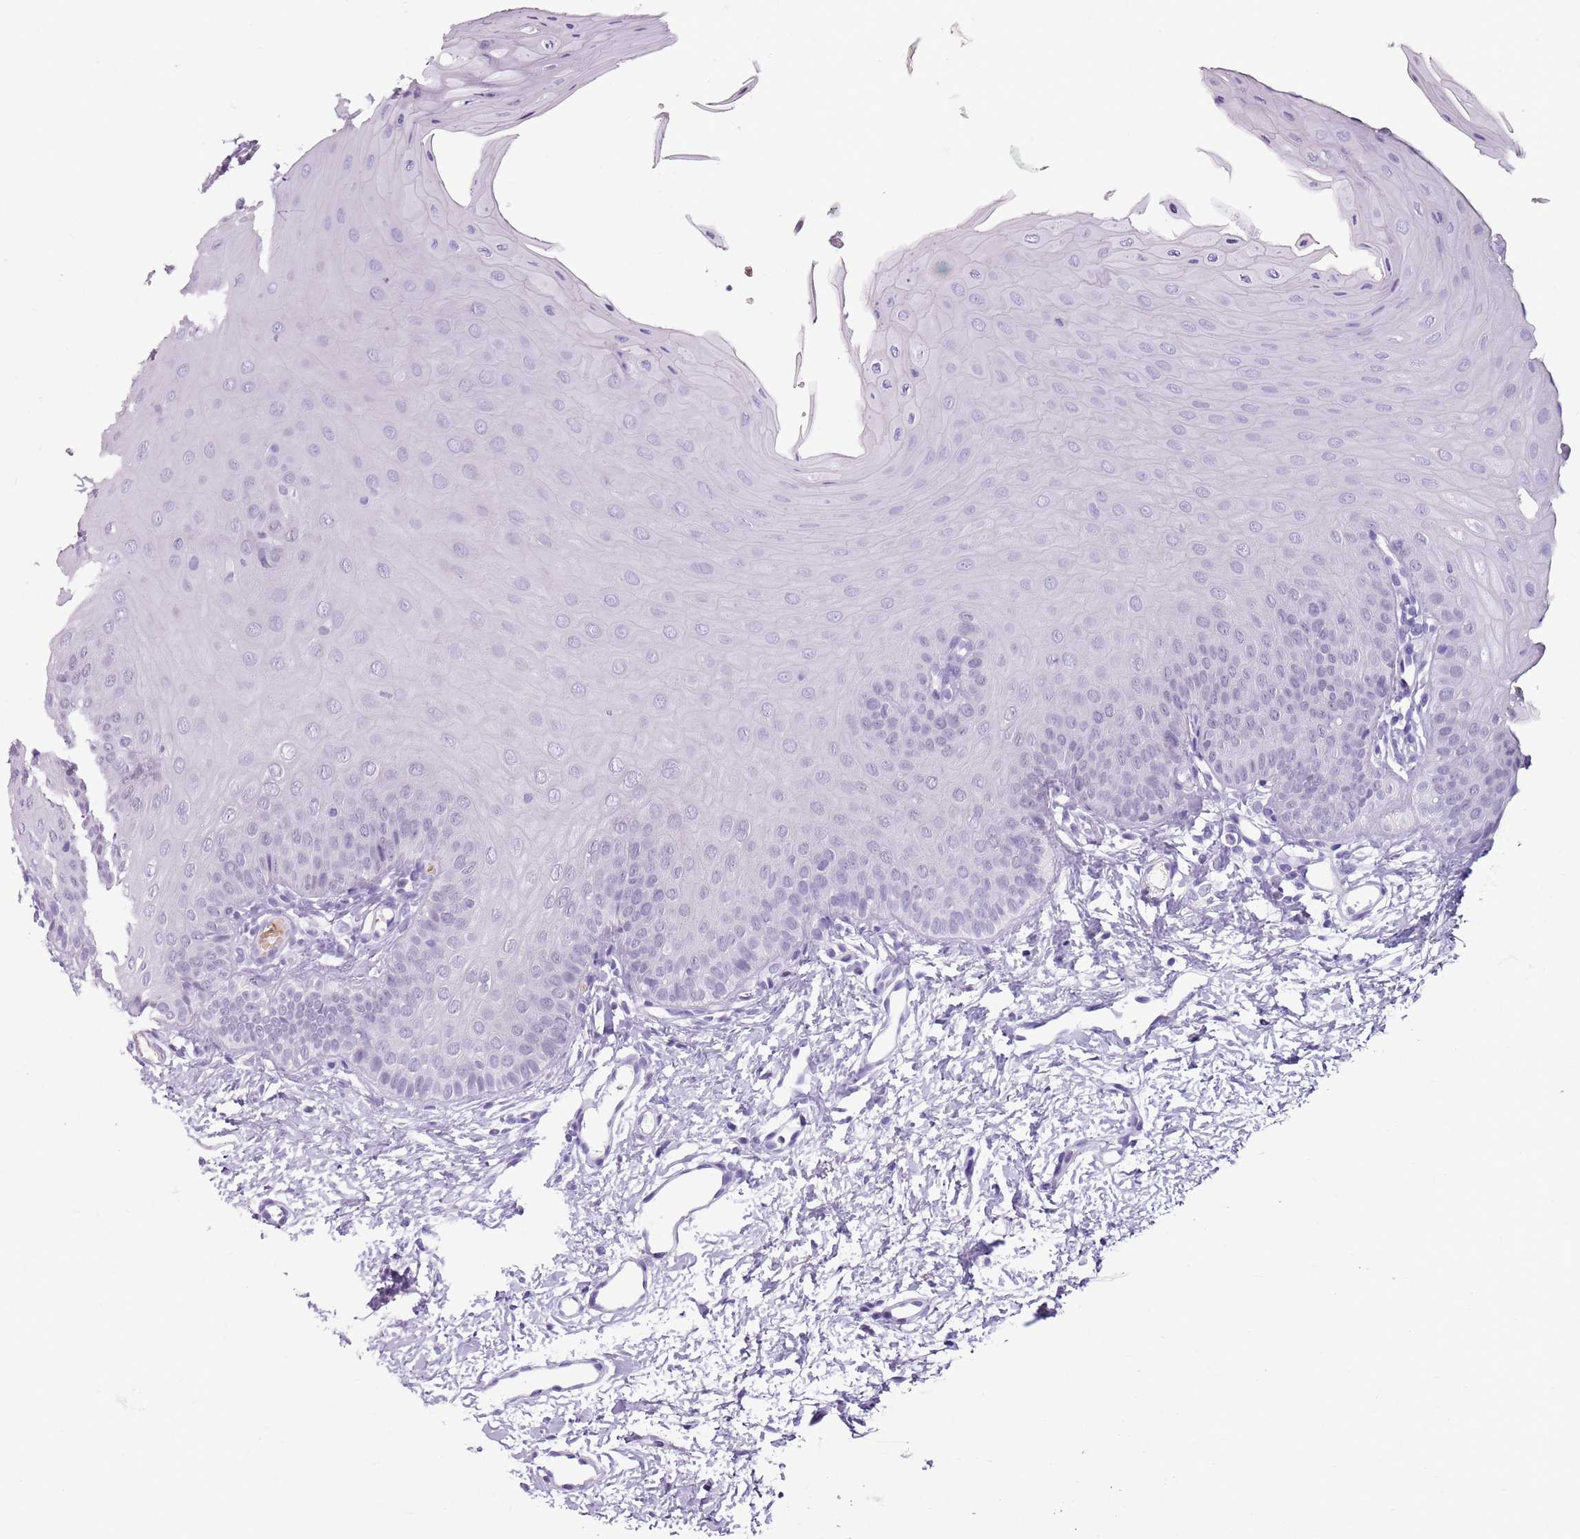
{"staining": {"intensity": "negative", "quantity": "none", "location": "none"}, "tissue": "oral mucosa", "cell_type": "Squamous epithelial cells", "image_type": "normal", "snomed": [{"axis": "morphology", "description": "Normal tissue, NOS"}, {"axis": "topography", "description": "Oral tissue"}], "caption": "Oral mucosa was stained to show a protein in brown. There is no significant expression in squamous epithelial cells. (DAB immunohistochemistry (IHC), high magnification).", "gene": "SPESP1", "patient": {"sex": "female", "age": 68}}